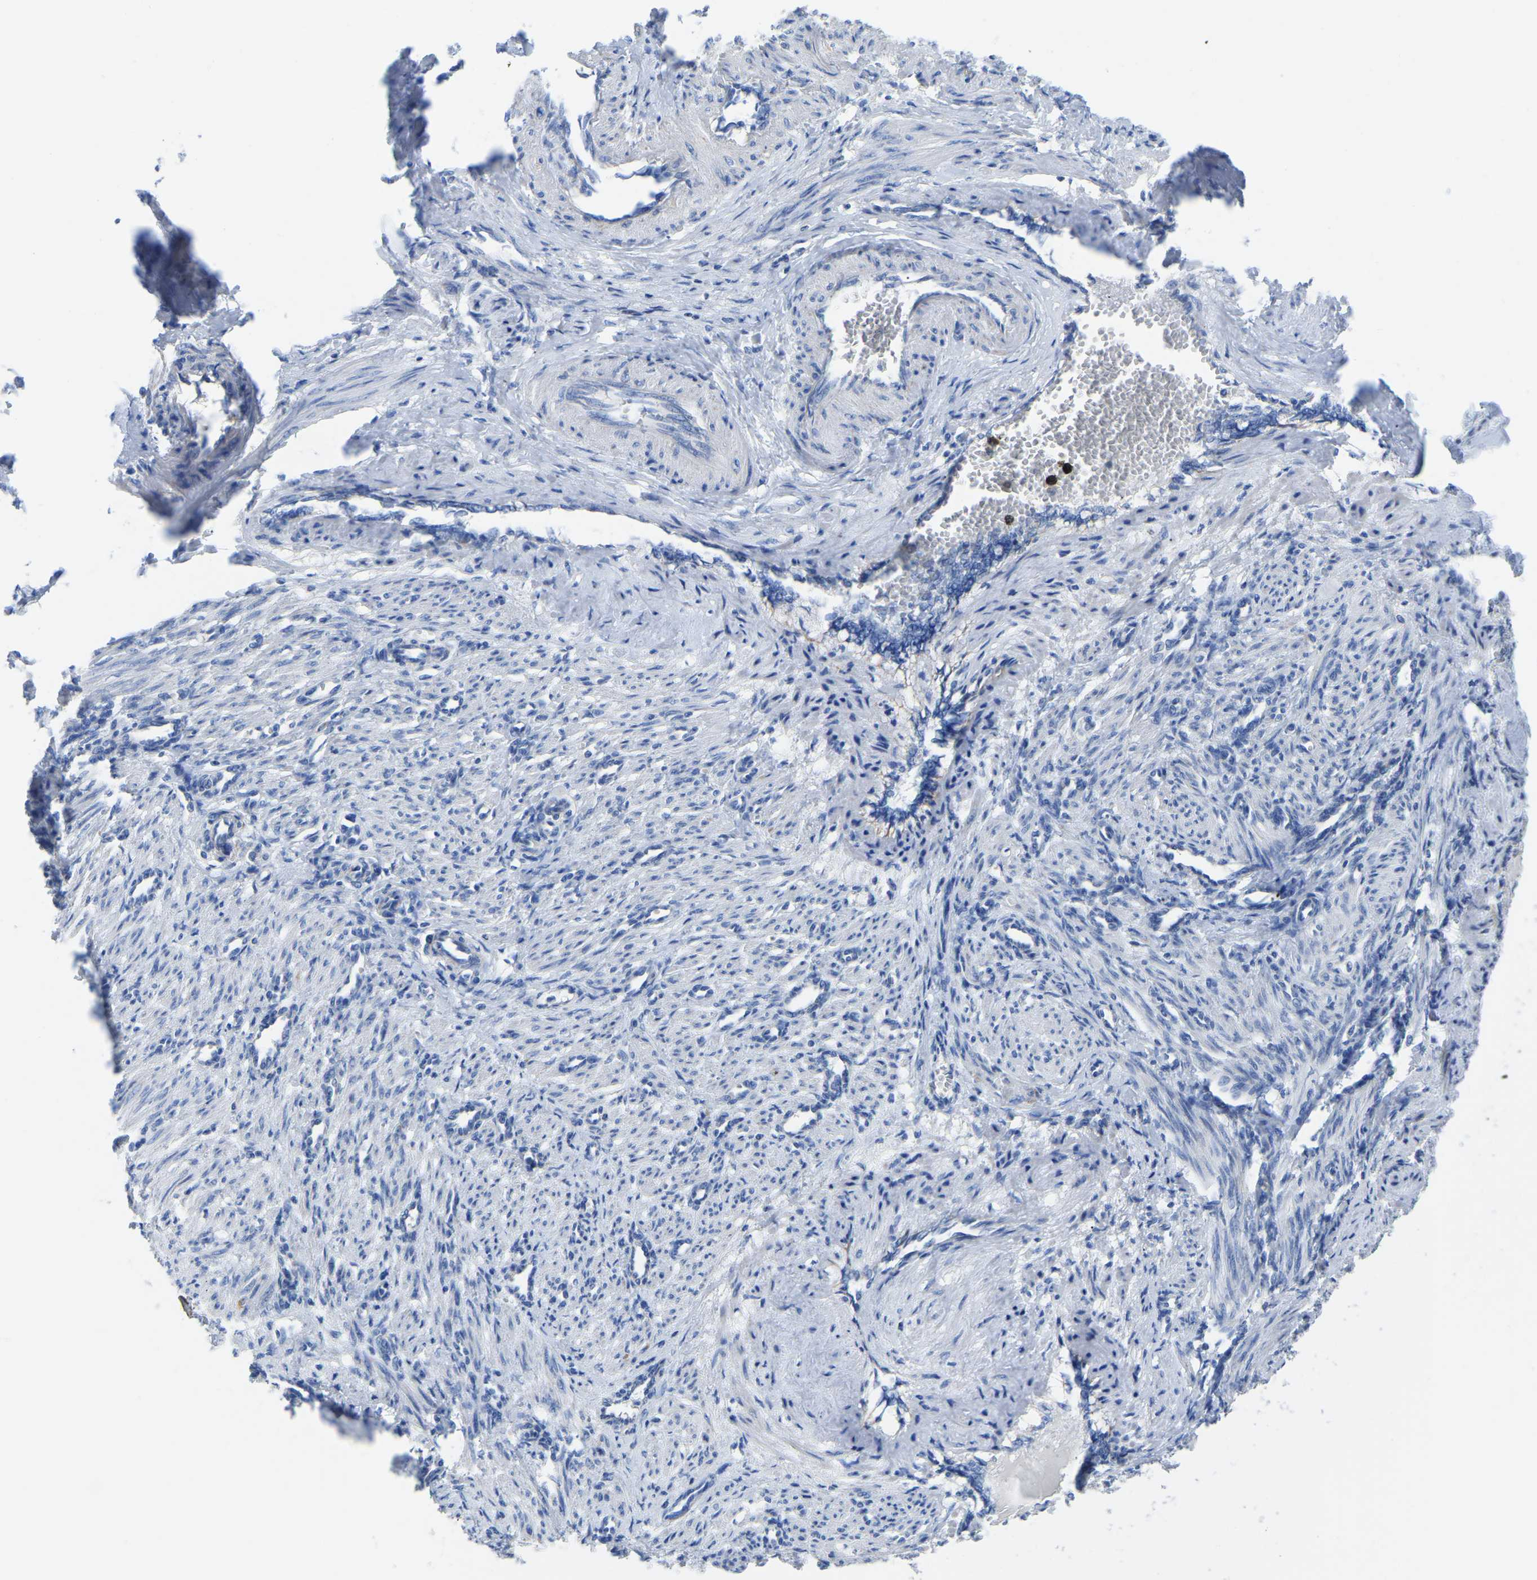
{"staining": {"intensity": "negative", "quantity": "none", "location": "none"}, "tissue": "smooth muscle", "cell_type": "Smooth muscle cells", "image_type": "normal", "snomed": [{"axis": "morphology", "description": "Normal tissue, NOS"}, {"axis": "topography", "description": "Endometrium"}], "caption": "This is a histopathology image of immunohistochemistry staining of unremarkable smooth muscle, which shows no positivity in smooth muscle cells.", "gene": "ETFA", "patient": {"sex": "female", "age": 33}}